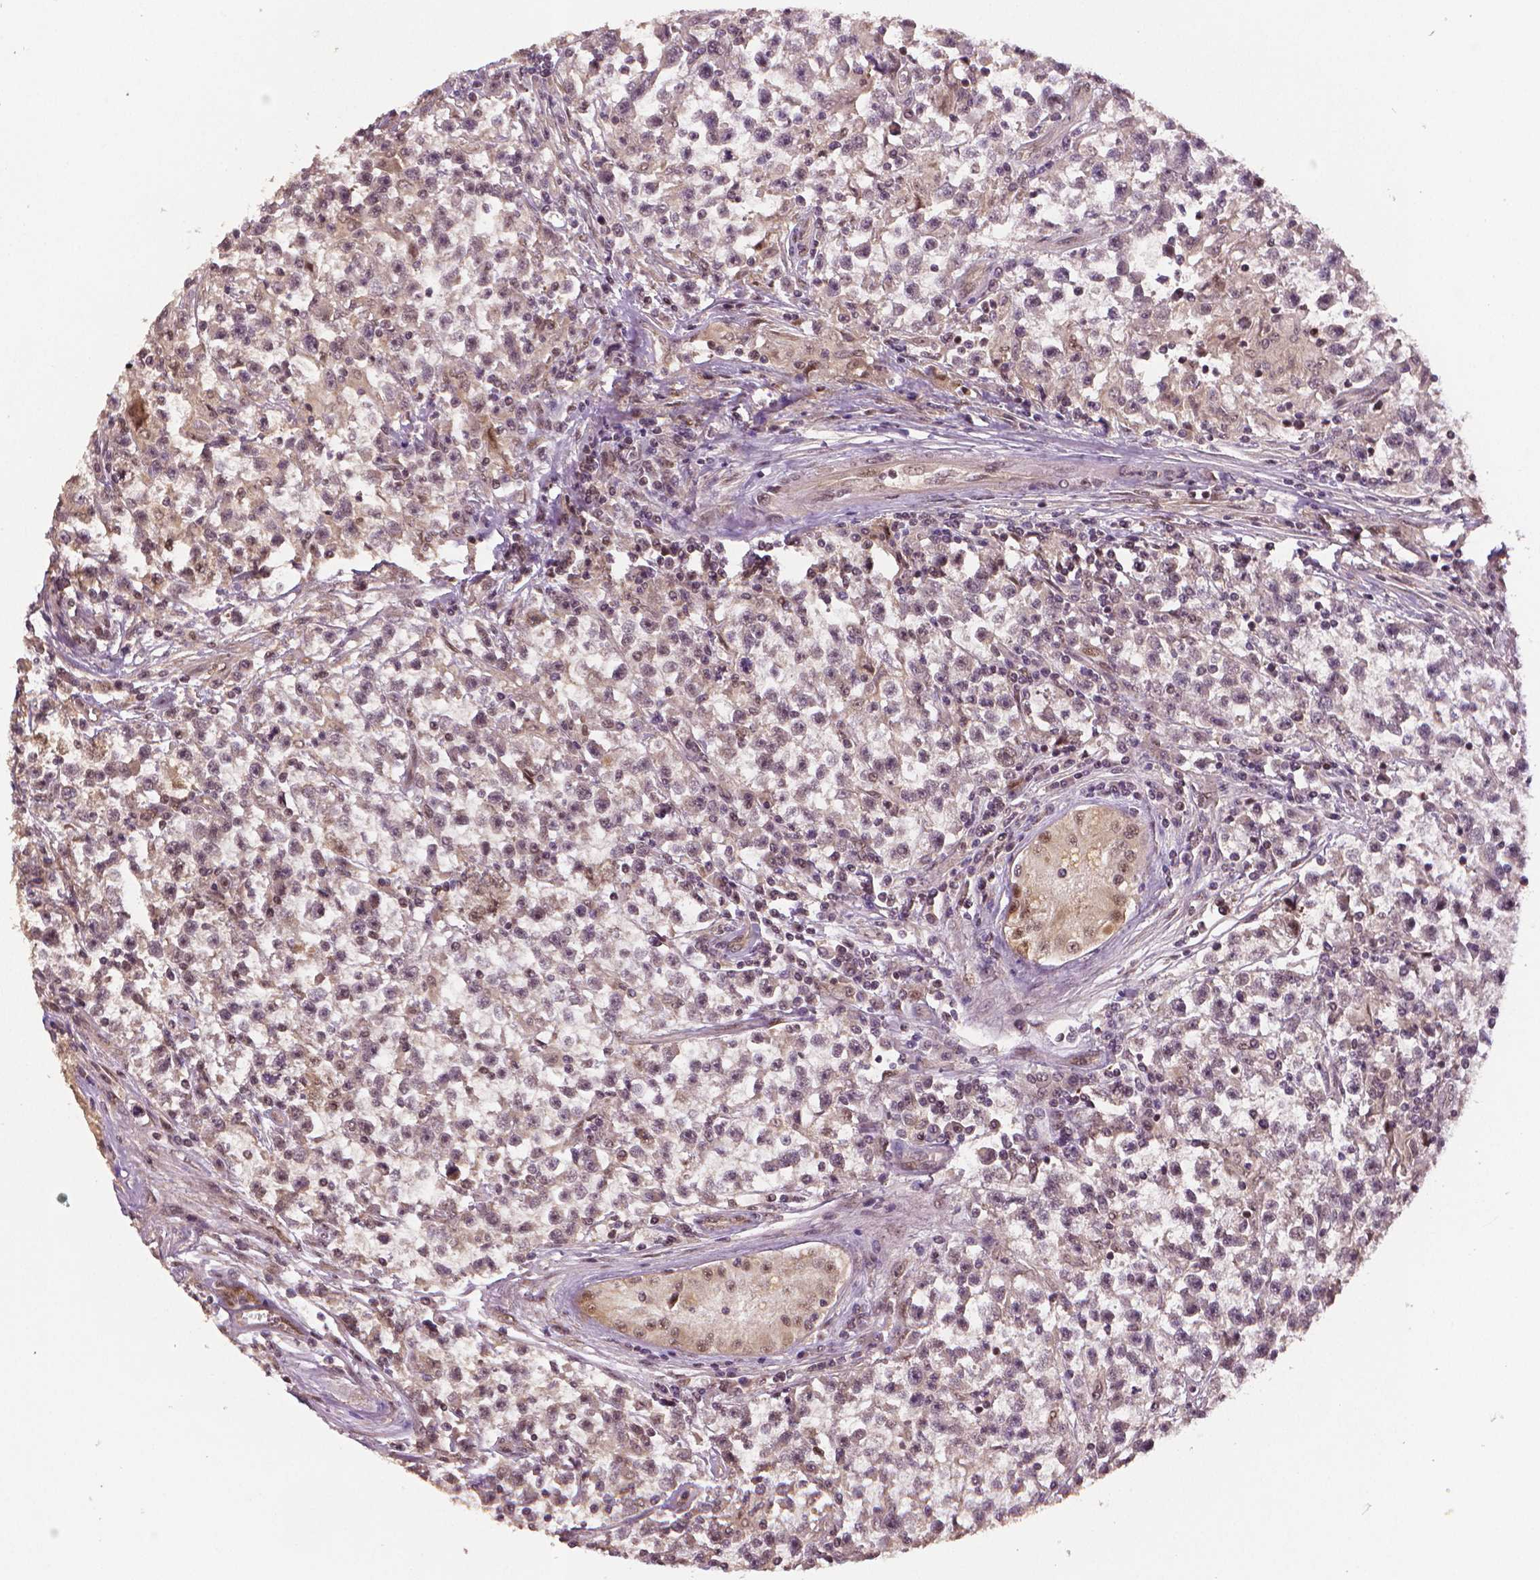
{"staining": {"intensity": "negative", "quantity": "none", "location": "none"}, "tissue": "testis cancer", "cell_type": "Tumor cells", "image_type": "cancer", "snomed": [{"axis": "morphology", "description": "Seminoma, NOS"}, {"axis": "topography", "description": "Testis"}], "caption": "Immunohistochemical staining of human testis seminoma reveals no significant positivity in tumor cells.", "gene": "STAT3", "patient": {"sex": "male", "age": 31}}